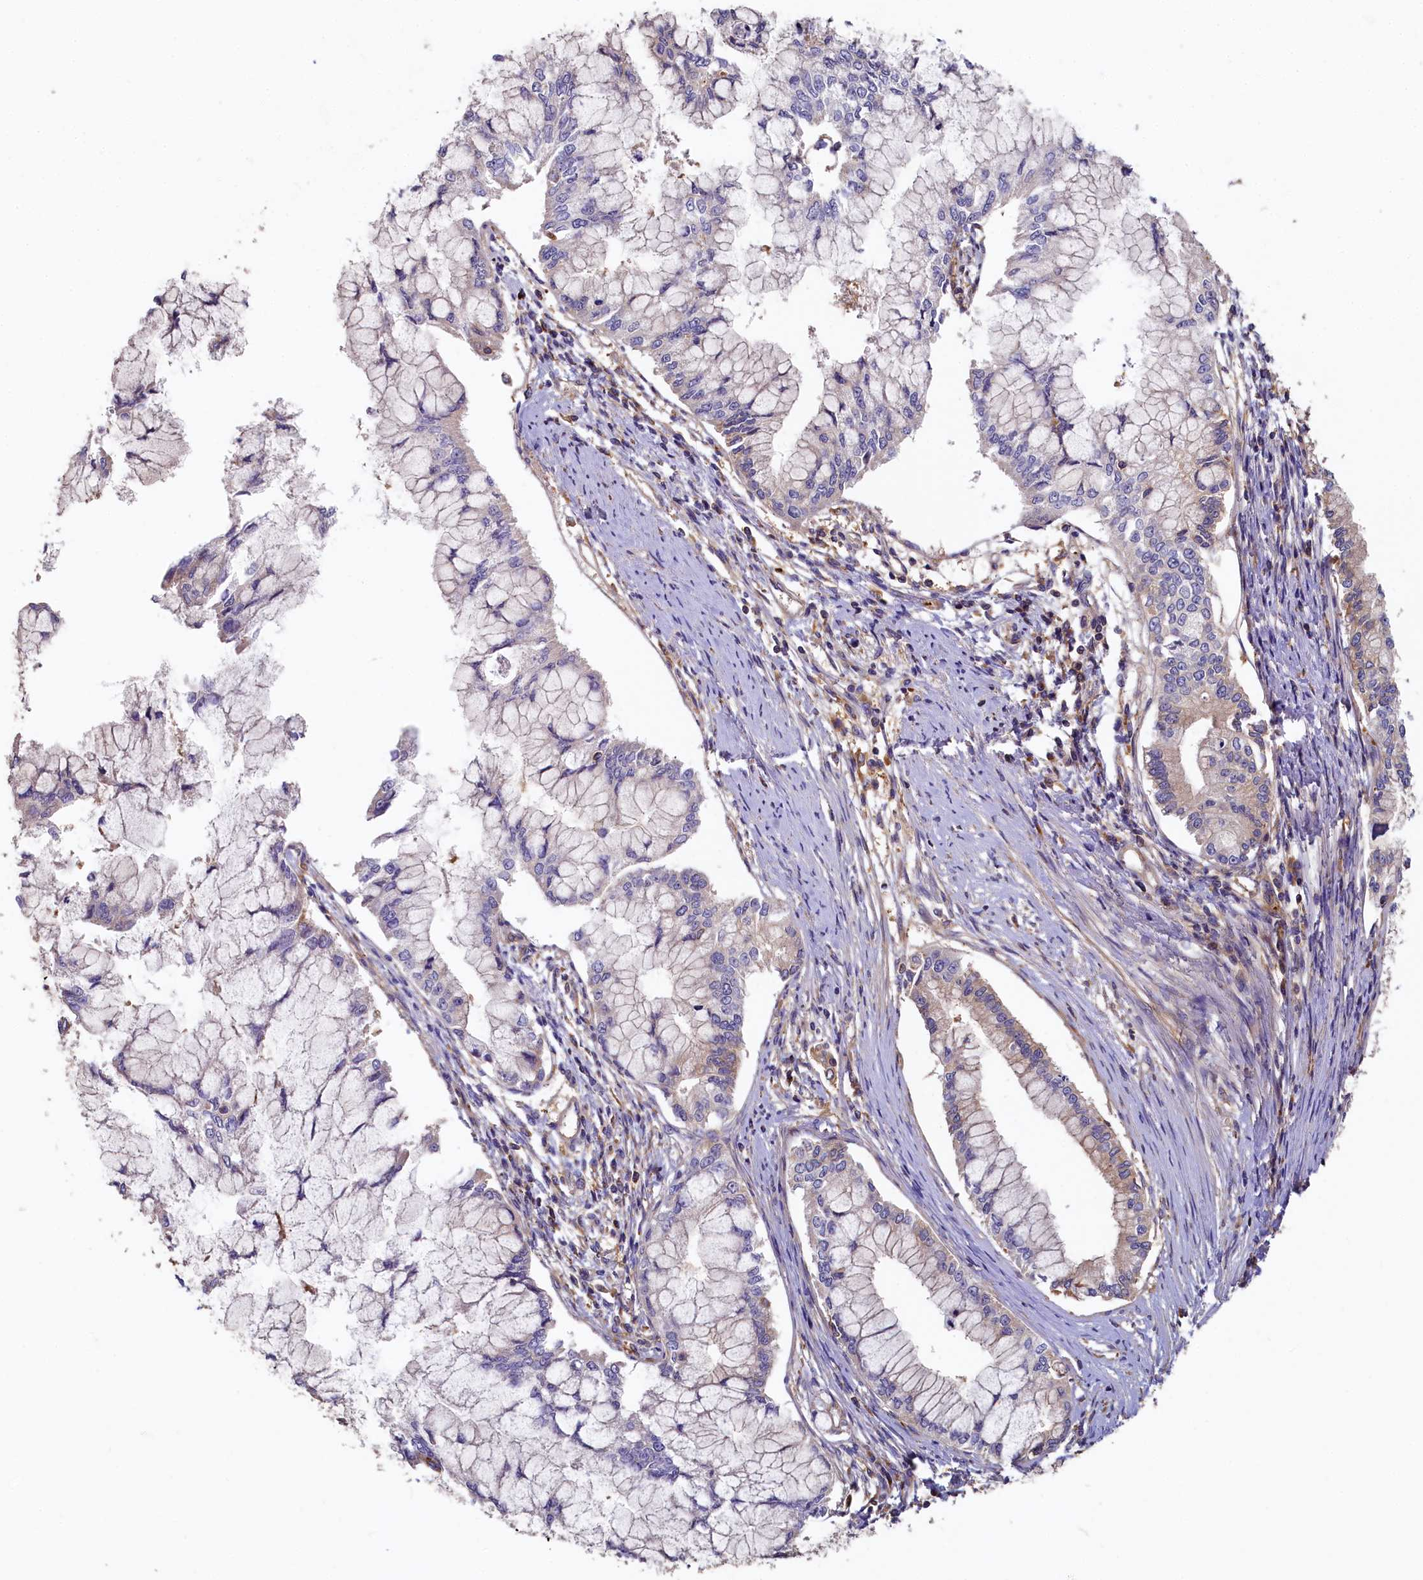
{"staining": {"intensity": "weak", "quantity": "<25%", "location": "cytoplasmic/membranous"}, "tissue": "pancreatic cancer", "cell_type": "Tumor cells", "image_type": "cancer", "snomed": [{"axis": "morphology", "description": "Adenocarcinoma, NOS"}, {"axis": "topography", "description": "Pancreas"}], "caption": "The histopathology image reveals no significant expression in tumor cells of adenocarcinoma (pancreatic). (Stains: DAB immunohistochemistry (IHC) with hematoxylin counter stain, Microscopy: brightfield microscopy at high magnification).", "gene": "PPIP5K1", "patient": {"sex": "male", "age": 46}}